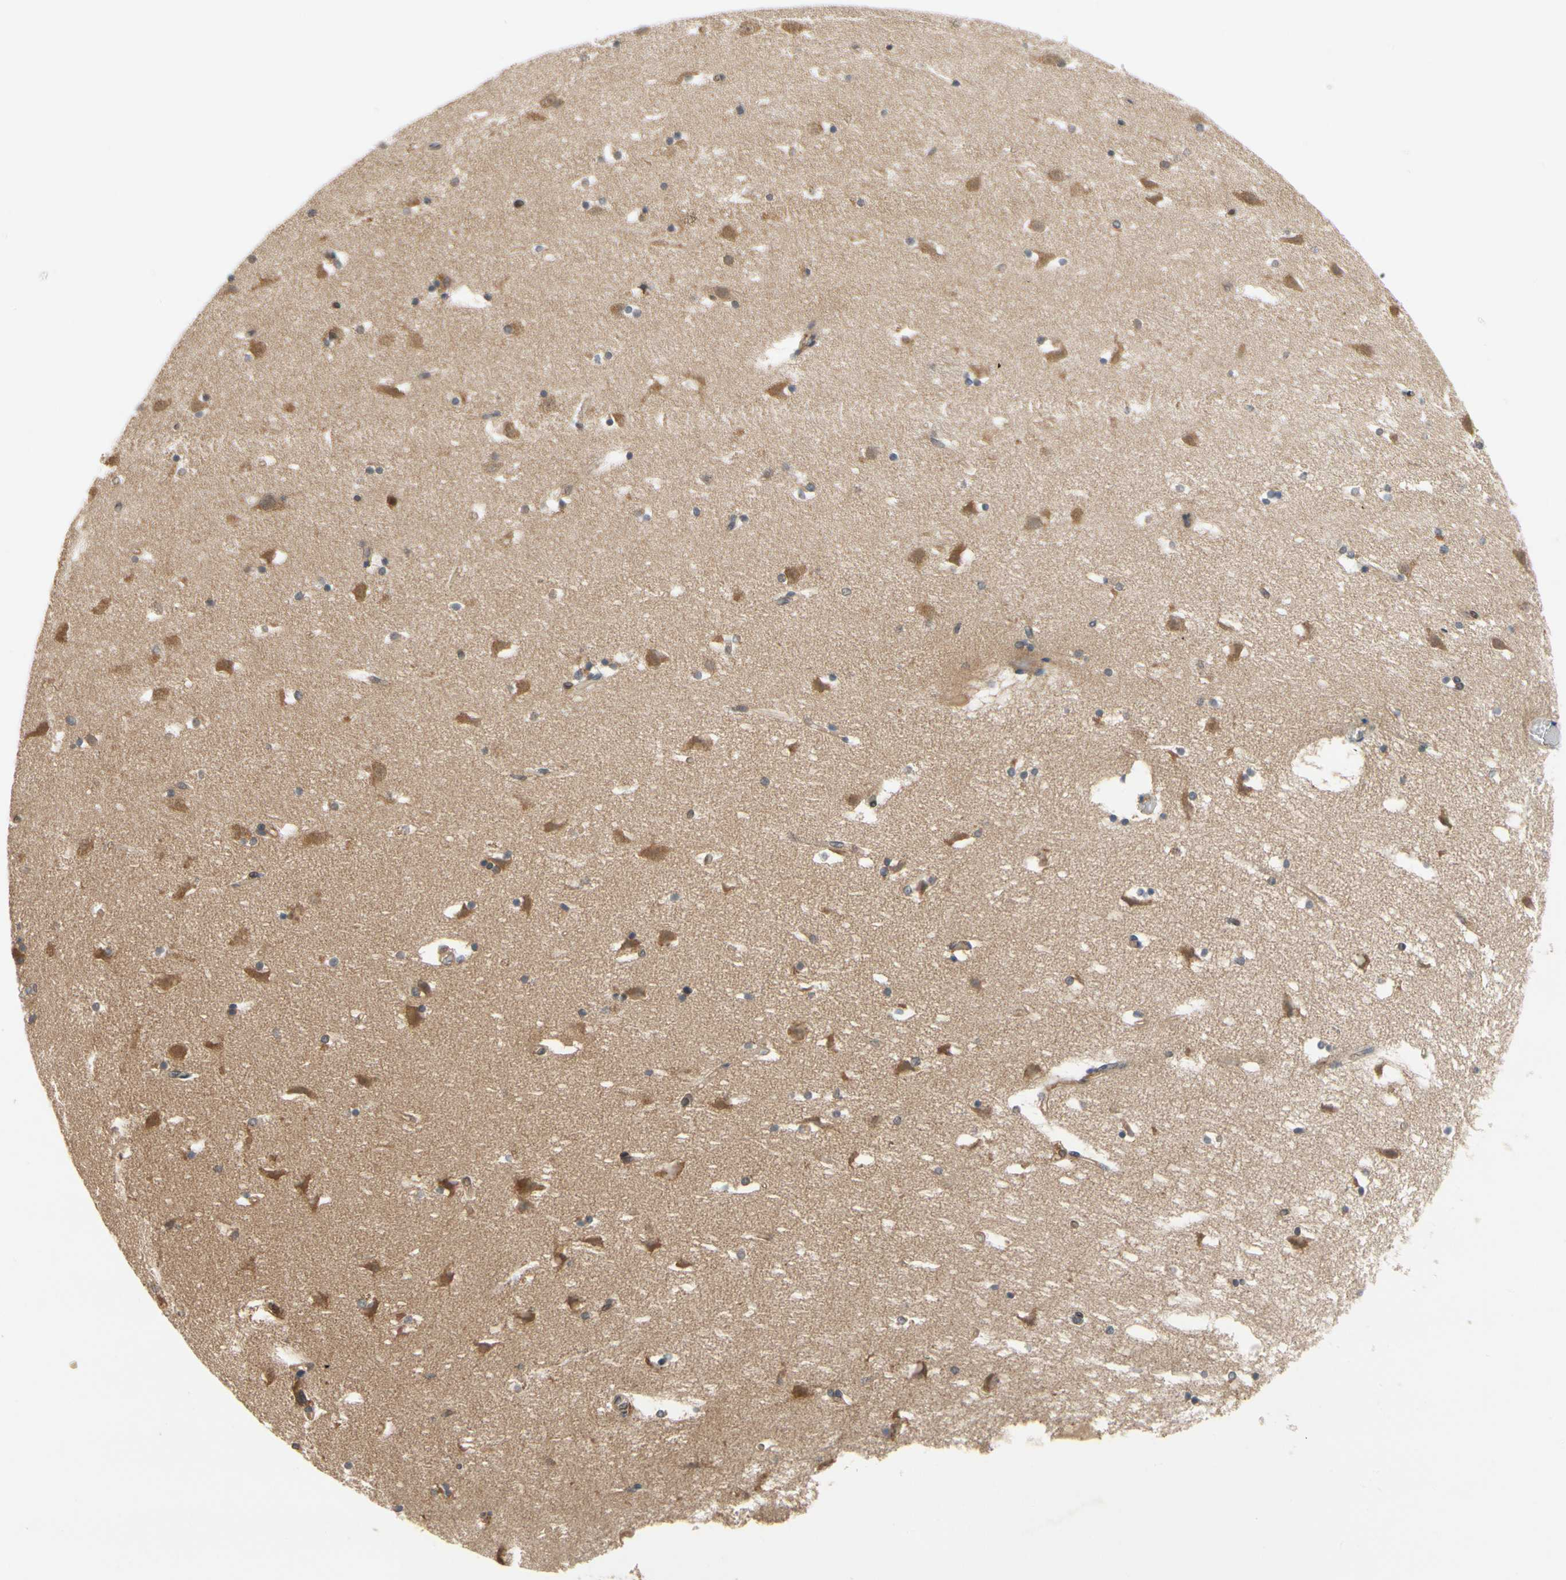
{"staining": {"intensity": "weak", "quantity": "<25%", "location": "cytoplasmic/membranous"}, "tissue": "caudate", "cell_type": "Glial cells", "image_type": "normal", "snomed": [{"axis": "morphology", "description": "Normal tissue, NOS"}, {"axis": "topography", "description": "Lateral ventricle wall"}], "caption": "High power microscopy micrograph of an immunohistochemistry (IHC) photomicrograph of normal caudate, revealing no significant expression in glial cells. (DAB IHC visualized using brightfield microscopy, high magnification).", "gene": "TDRP", "patient": {"sex": "male", "age": 45}}